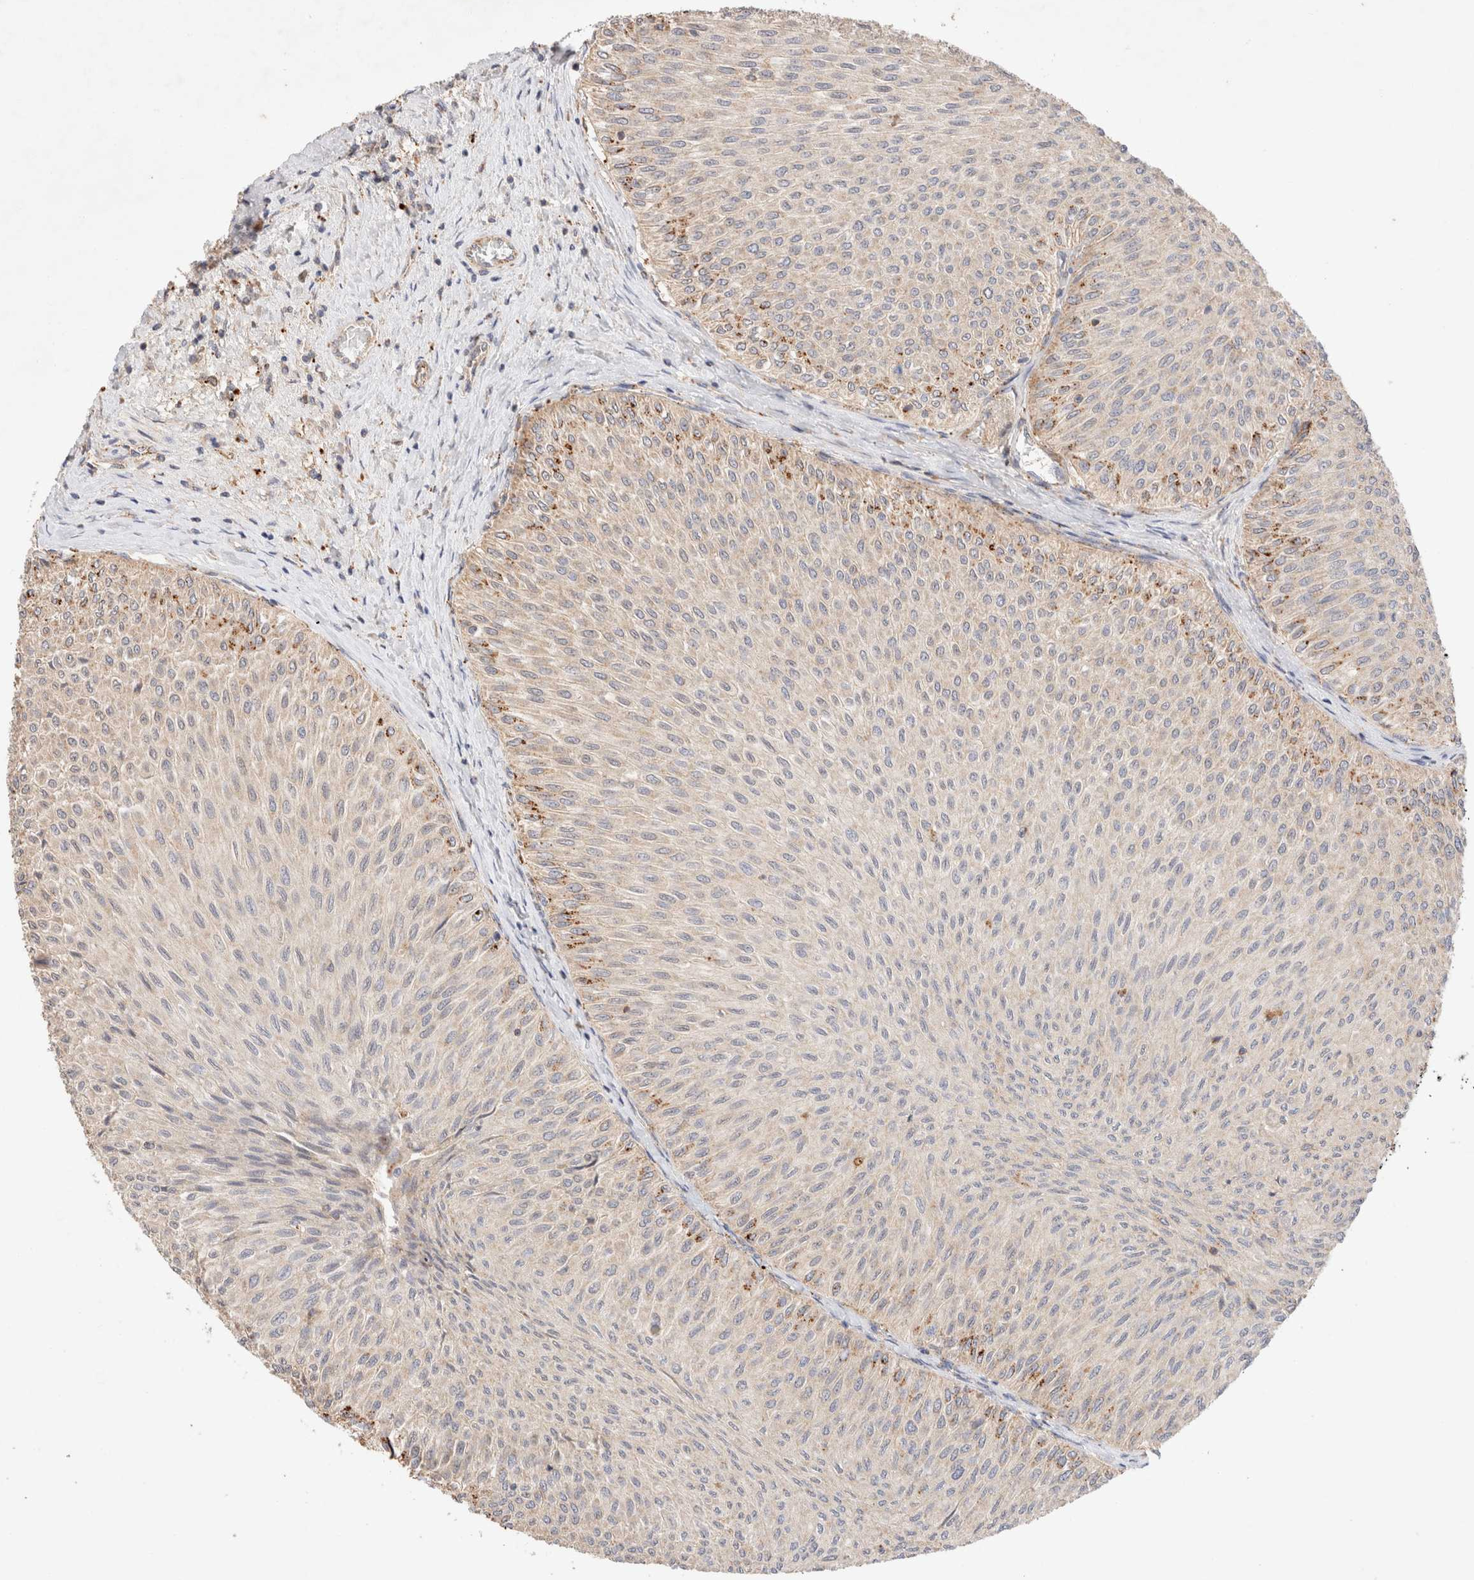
{"staining": {"intensity": "moderate", "quantity": "<25%", "location": "cytoplasmic/membranous"}, "tissue": "urothelial cancer", "cell_type": "Tumor cells", "image_type": "cancer", "snomed": [{"axis": "morphology", "description": "Urothelial carcinoma, Low grade"}, {"axis": "topography", "description": "Urinary bladder"}], "caption": "Tumor cells show moderate cytoplasmic/membranous expression in approximately <25% of cells in urothelial cancer.", "gene": "RABEPK", "patient": {"sex": "male", "age": 78}}